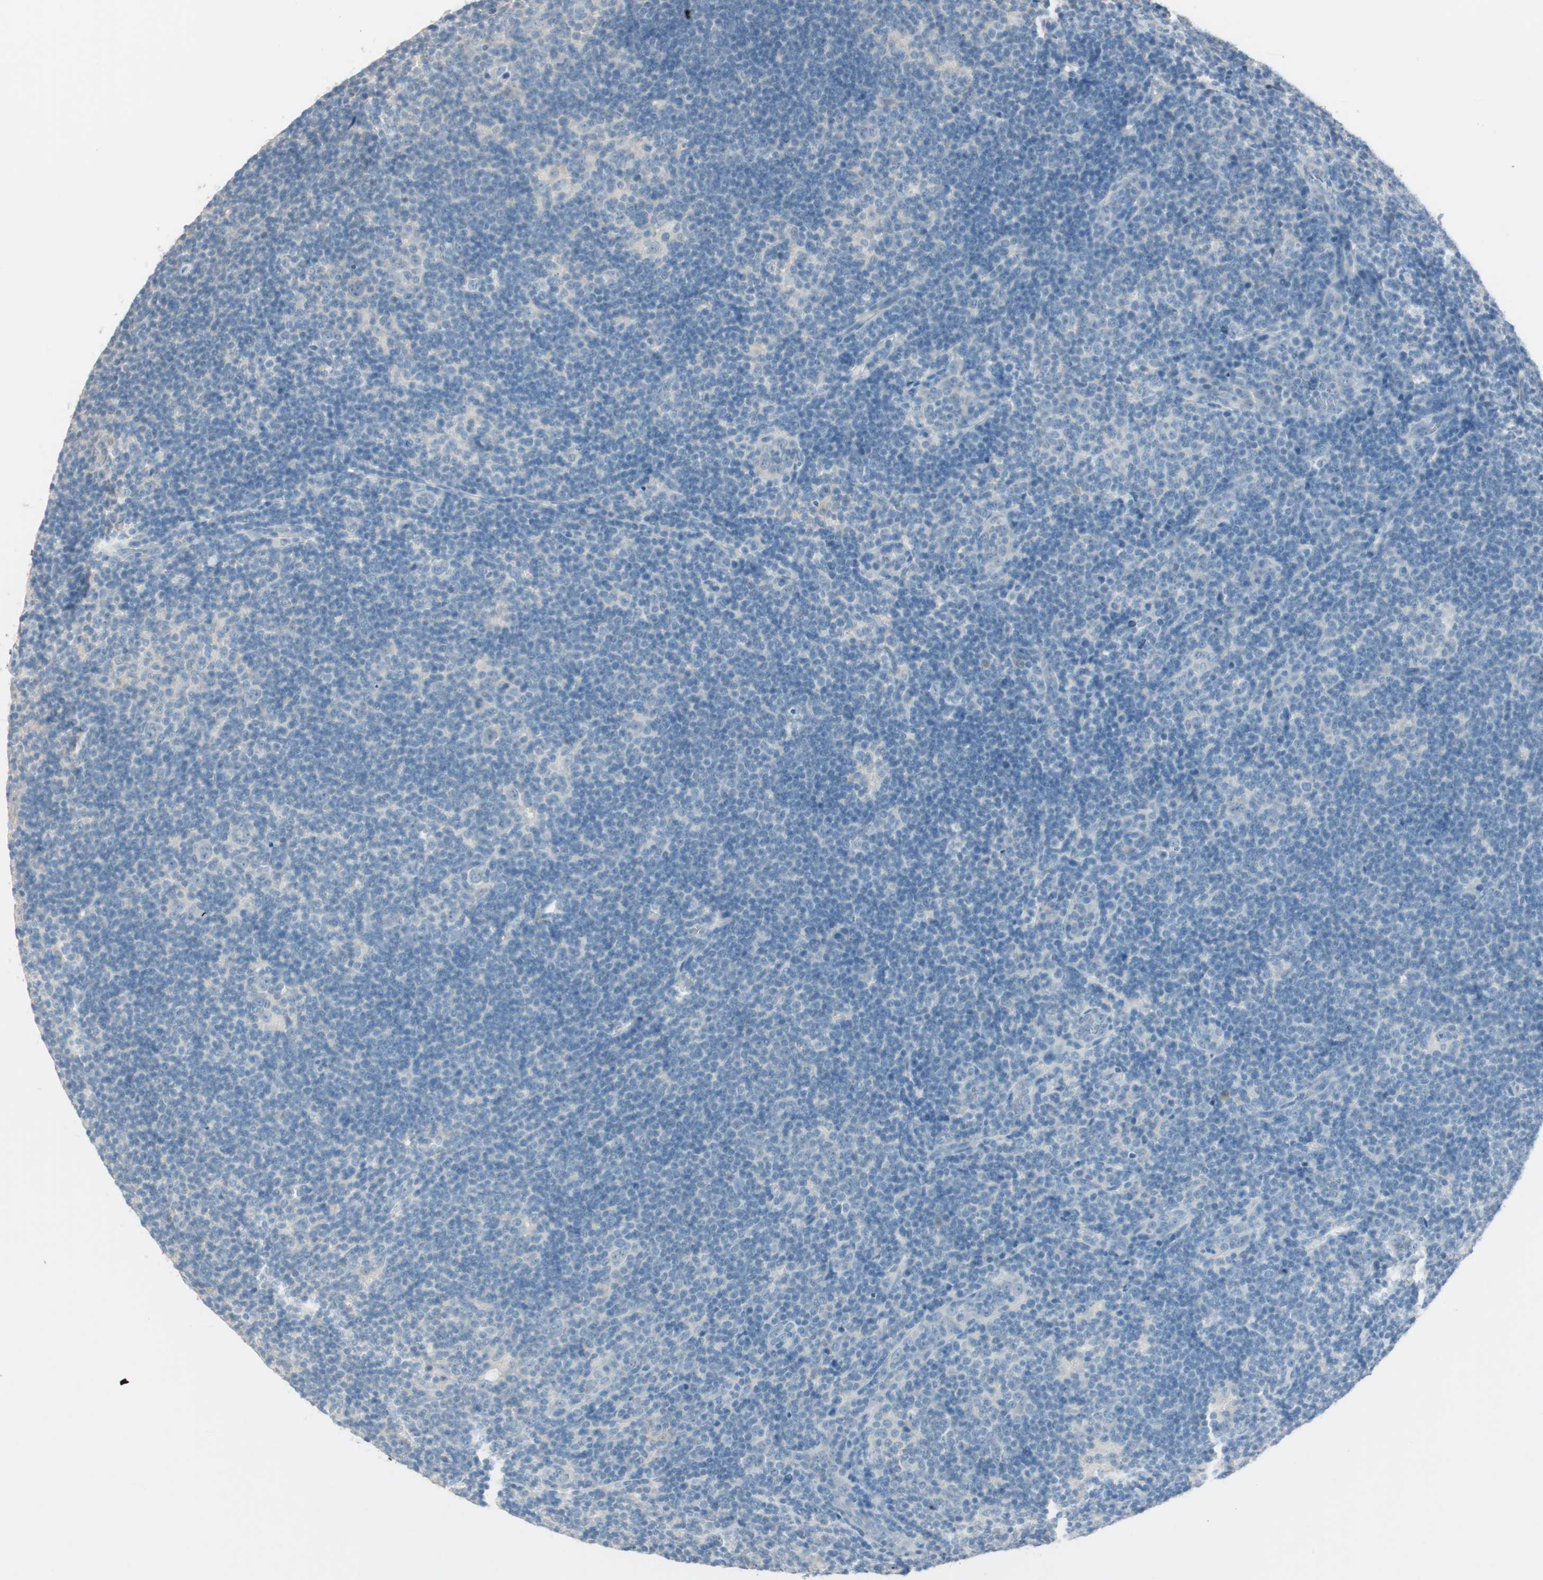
{"staining": {"intensity": "negative", "quantity": "none", "location": "none"}, "tissue": "lymphoma", "cell_type": "Tumor cells", "image_type": "cancer", "snomed": [{"axis": "morphology", "description": "Hodgkin's disease, NOS"}, {"axis": "topography", "description": "Lymph node"}], "caption": "DAB immunohistochemical staining of Hodgkin's disease displays no significant staining in tumor cells.", "gene": "KHK", "patient": {"sex": "female", "age": 57}}